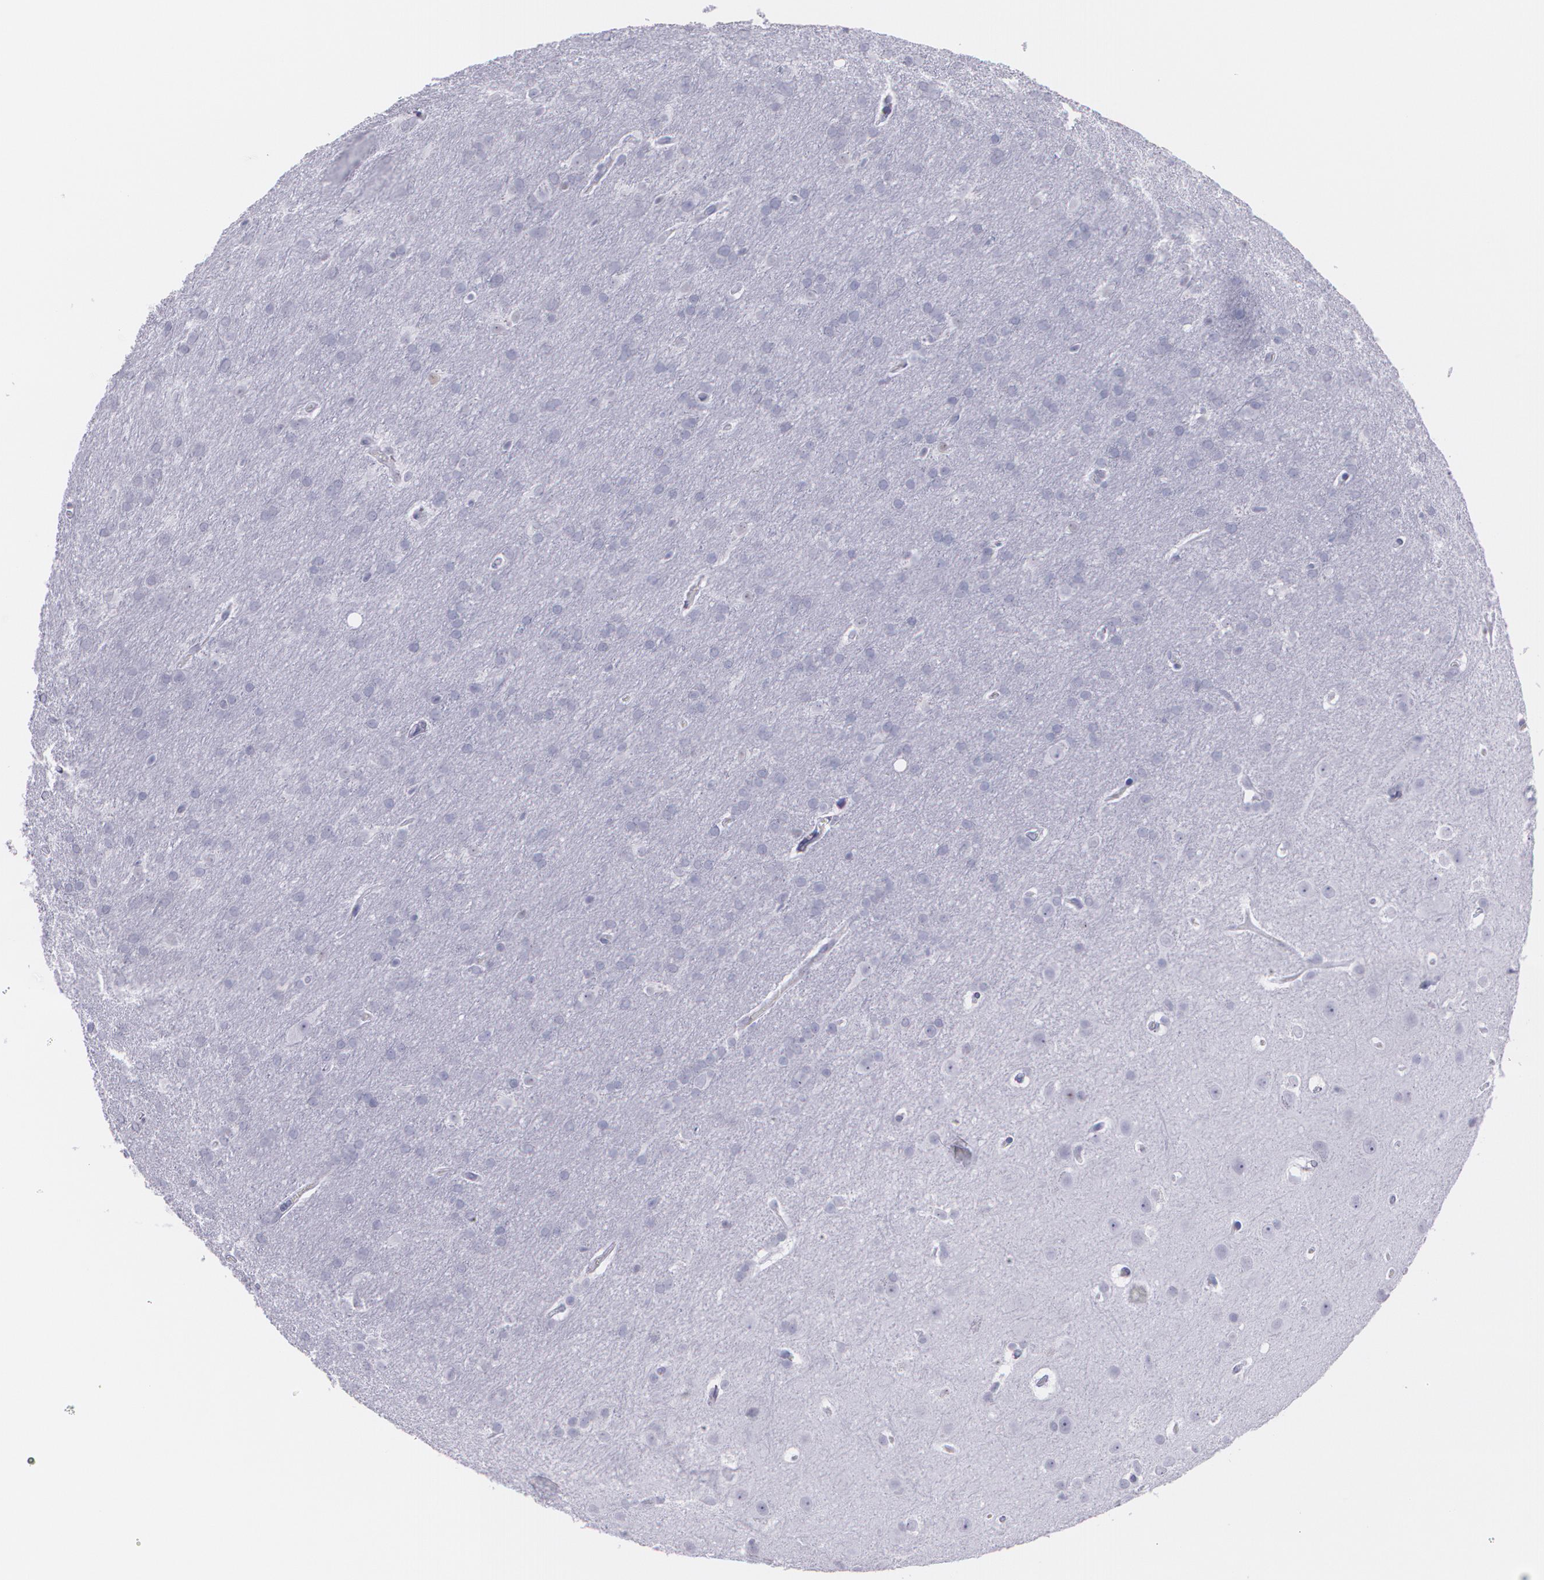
{"staining": {"intensity": "negative", "quantity": "none", "location": "none"}, "tissue": "glioma", "cell_type": "Tumor cells", "image_type": "cancer", "snomed": [{"axis": "morphology", "description": "Glioma, malignant, Low grade"}, {"axis": "topography", "description": "Brain"}], "caption": "Immunohistochemistry image of neoplastic tissue: human malignant low-grade glioma stained with DAB displays no significant protein staining in tumor cells. The staining was performed using DAB (3,3'-diaminobenzidine) to visualize the protein expression in brown, while the nuclei were stained in blue with hematoxylin (Magnification: 20x).", "gene": "TP53", "patient": {"sex": "female", "age": 32}}